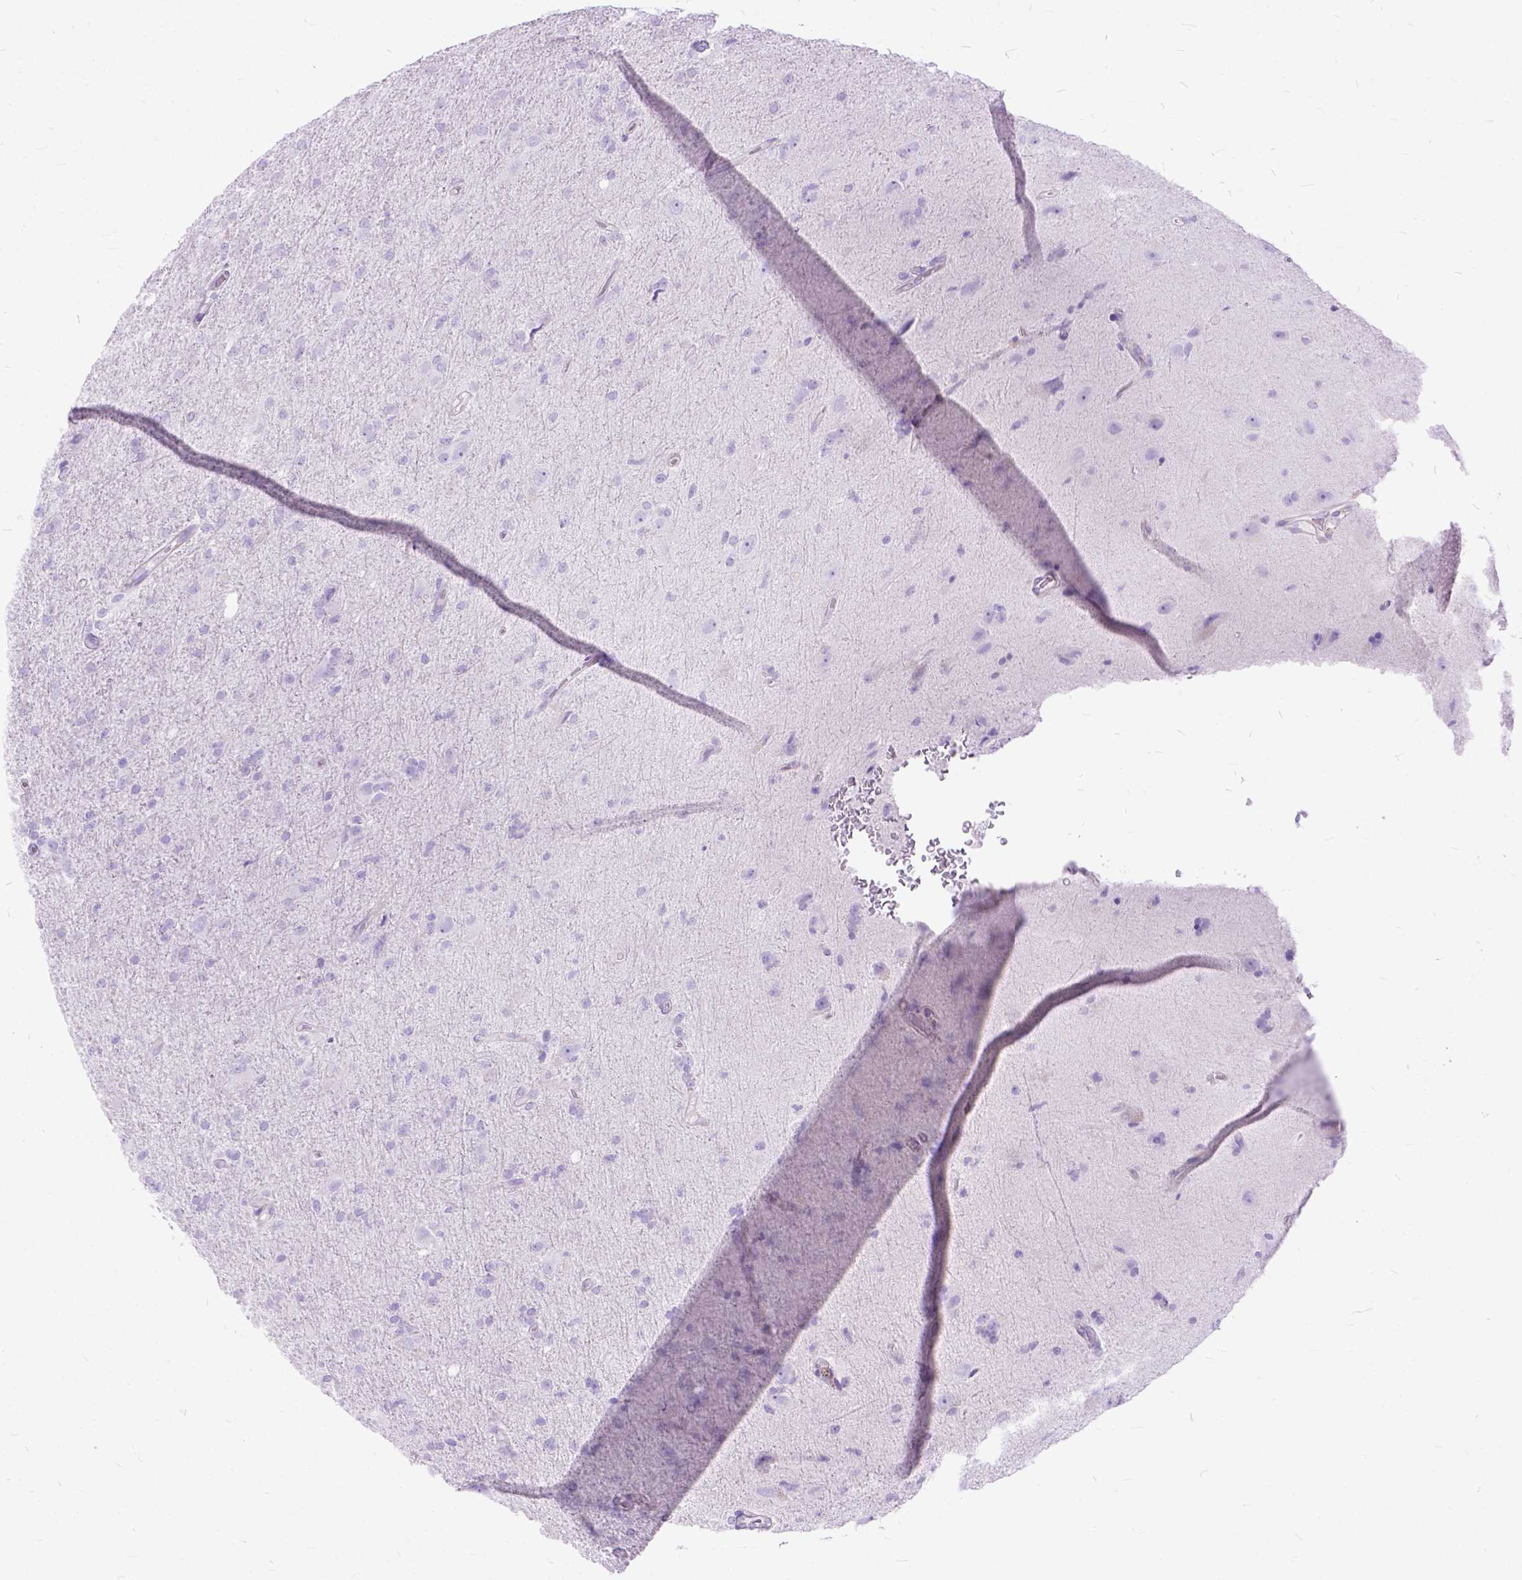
{"staining": {"intensity": "negative", "quantity": "none", "location": "none"}, "tissue": "glioma", "cell_type": "Tumor cells", "image_type": "cancer", "snomed": [{"axis": "morphology", "description": "Glioma, malignant, High grade"}, {"axis": "topography", "description": "Cerebral cortex"}], "caption": "Immunohistochemistry histopathology image of human glioma stained for a protein (brown), which exhibits no positivity in tumor cells.", "gene": "ARL9", "patient": {"sex": "male", "age": 70}}